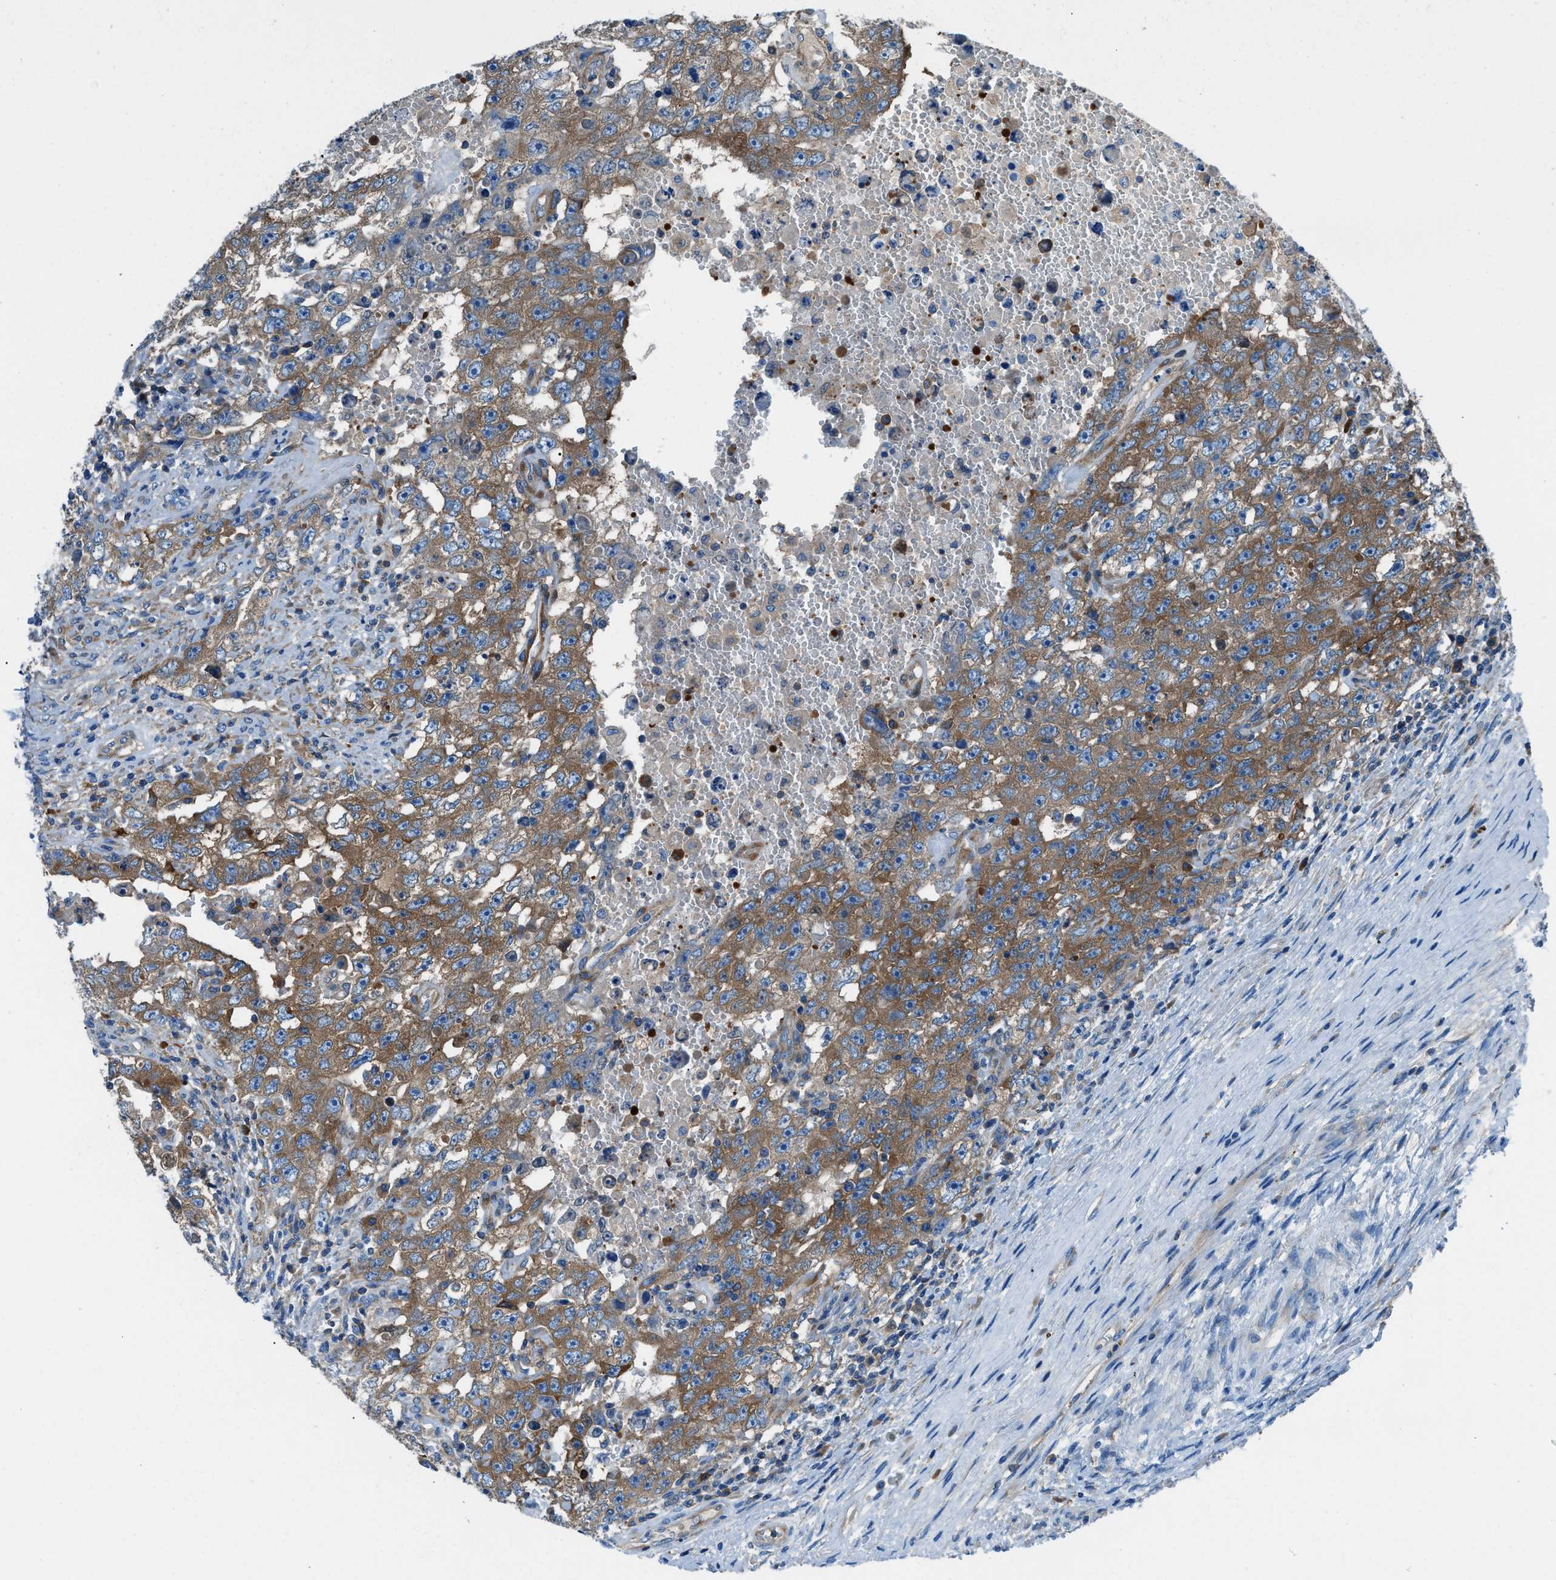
{"staining": {"intensity": "moderate", "quantity": ">75%", "location": "cytoplasmic/membranous"}, "tissue": "testis cancer", "cell_type": "Tumor cells", "image_type": "cancer", "snomed": [{"axis": "morphology", "description": "Carcinoma, Embryonal, NOS"}, {"axis": "topography", "description": "Testis"}], "caption": "This micrograph displays testis cancer stained with immunohistochemistry to label a protein in brown. The cytoplasmic/membranous of tumor cells show moderate positivity for the protein. Nuclei are counter-stained blue.", "gene": "SARS1", "patient": {"sex": "male", "age": 26}}